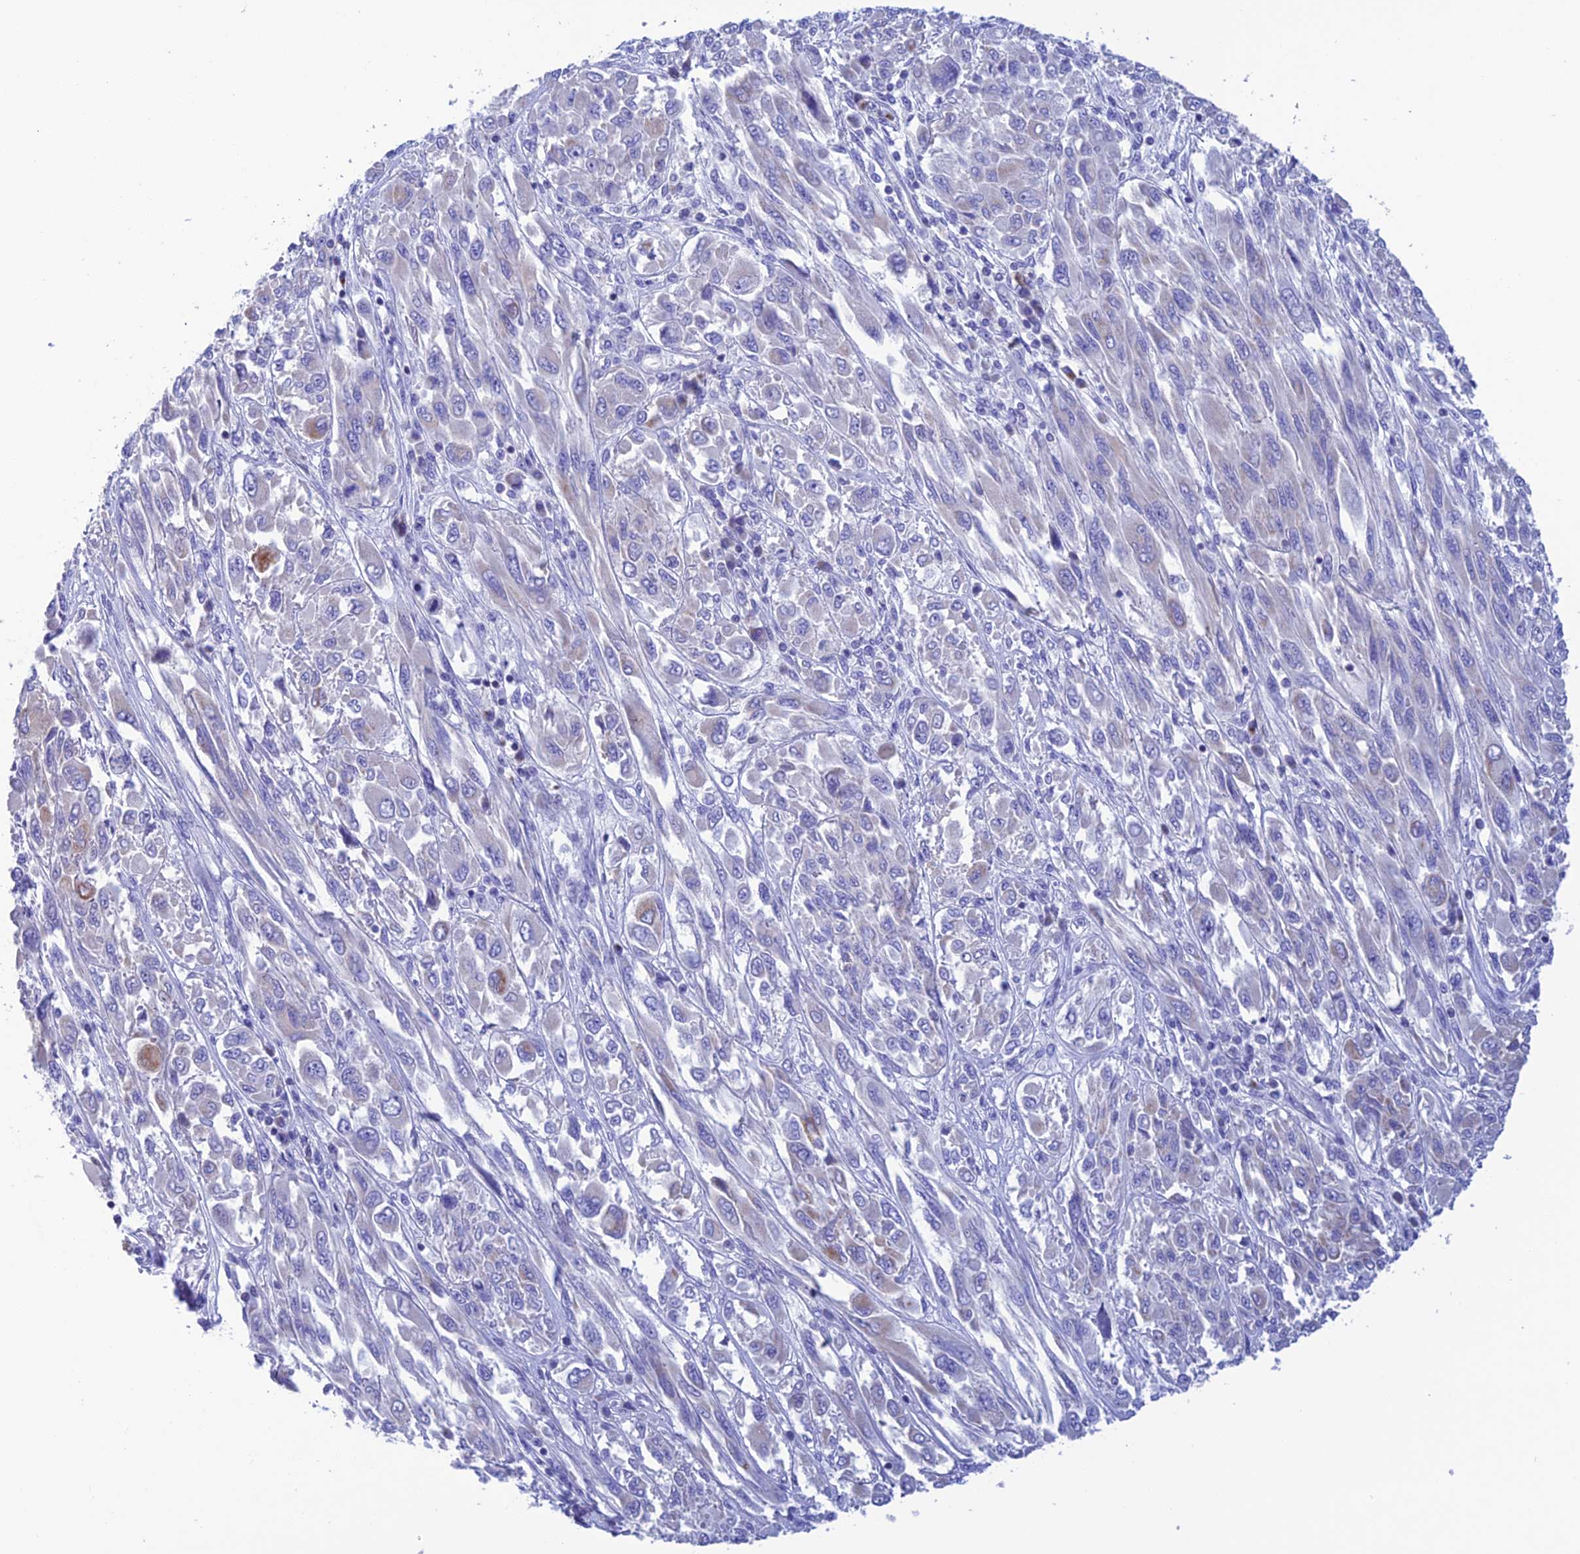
{"staining": {"intensity": "moderate", "quantity": "<25%", "location": "cytoplasmic/membranous"}, "tissue": "melanoma", "cell_type": "Tumor cells", "image_type": "cancer", "snomed": [{"axis": "morphology", "description": "Malignant melanoma, NOS"}, {"axis": "topography", "description": "Skin"}], "caption": "Brown immunohistochemical staining in human melanoma exhibits moderate cytoplasmic/membranous staining in about <25% of tumor cells.", "gene": "NXPE4", "patient": {"sex": "female", "age": 91}}